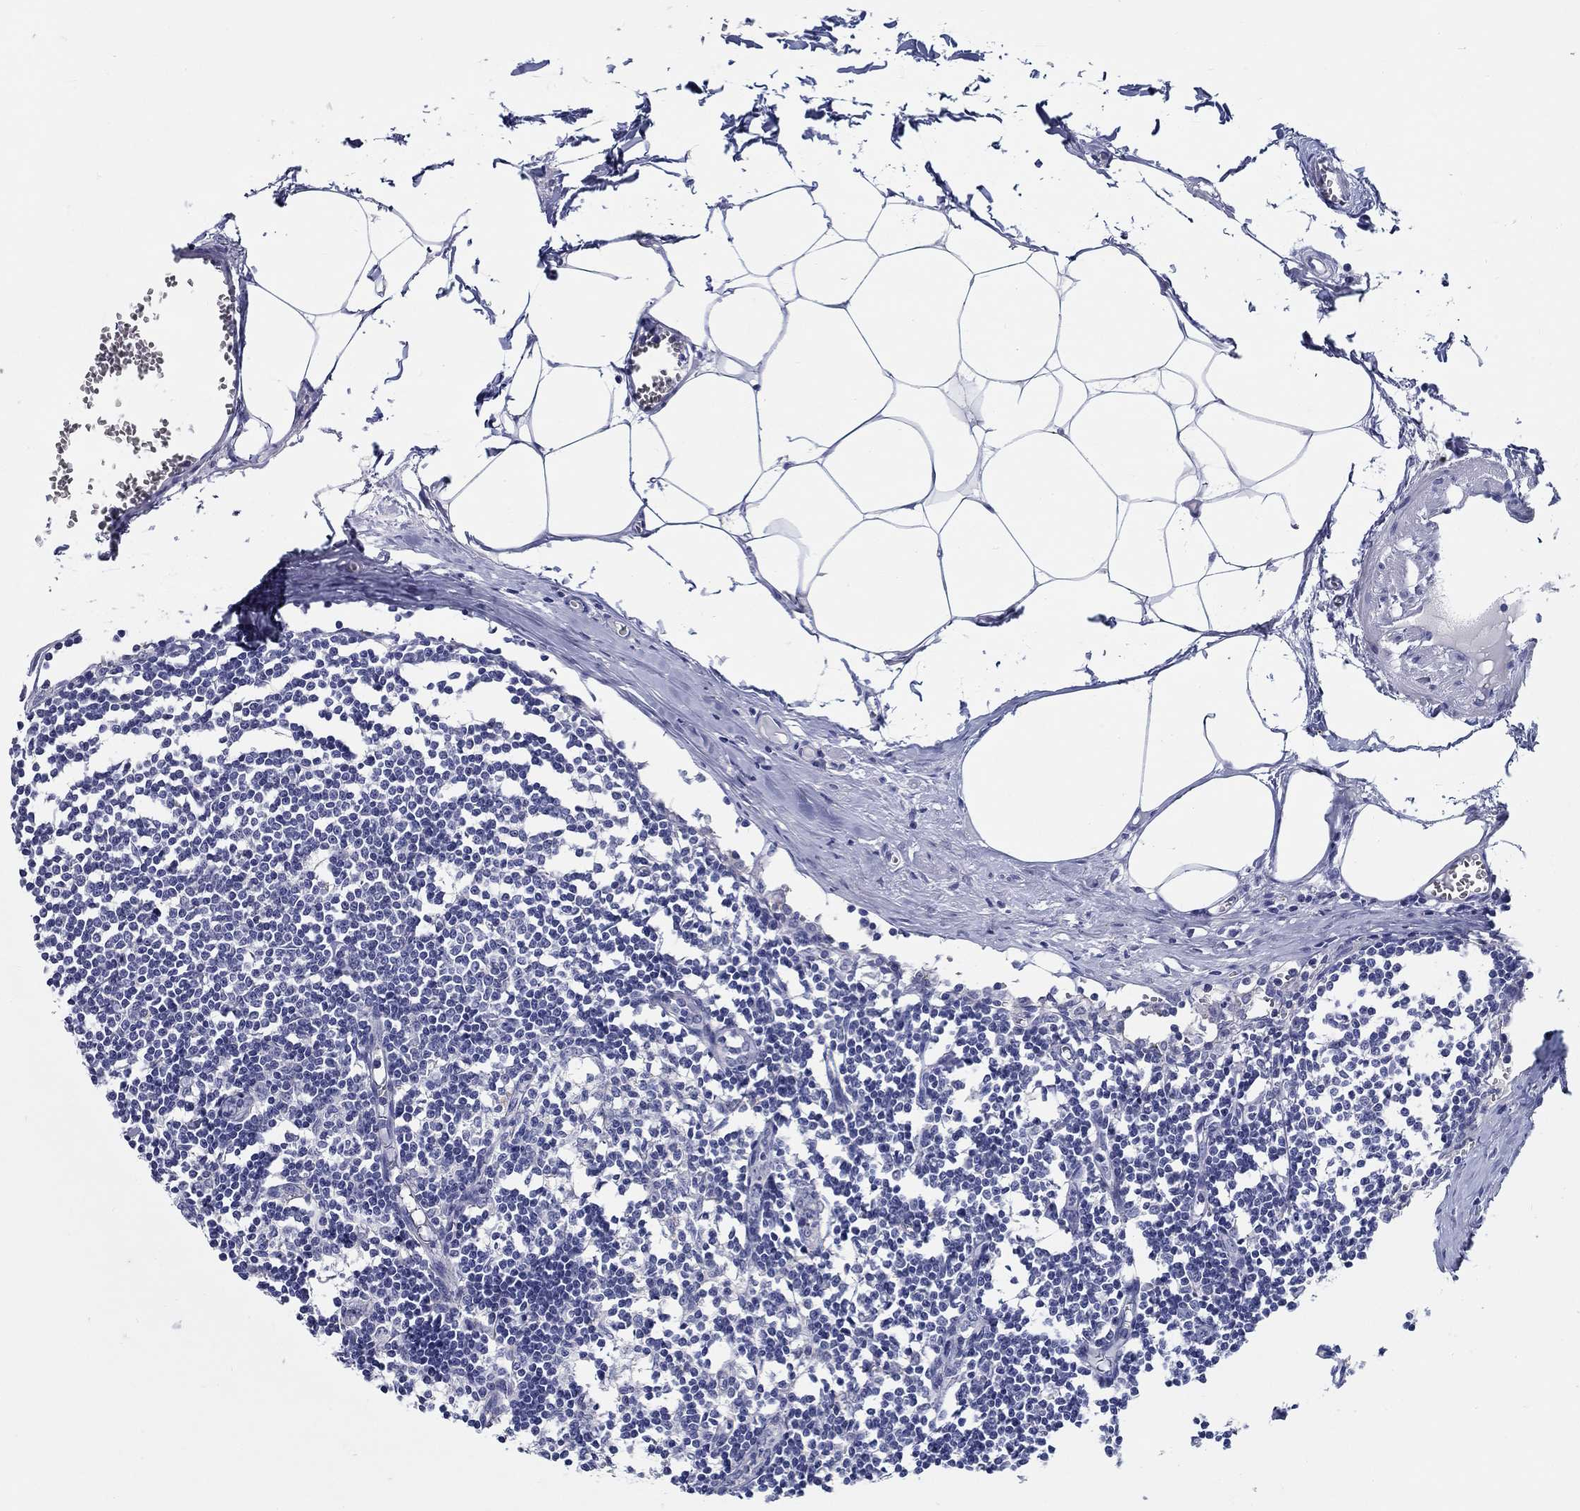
{"staining": {"intensity": "negative", "quantity": "none", "location": "none"}, "tissue": "lymph node", "cell_type": "Germinal center cells", "image_type": "normal", "snomed": [{"axis": "morphology", "description": "Normal tissue, NOS"}, {"axis": "topography", "description": "Lymph node"}], "caption": "Histopathology image shows no significant protein staining in germinal center cells of normal lymph node. (DAB (3,3'-diaminobenzidine) immunohistochemistry with hematoxylin counter stain).", "gene": "RAP1GAP", "patient": {"sex": "male", "age": 59}}